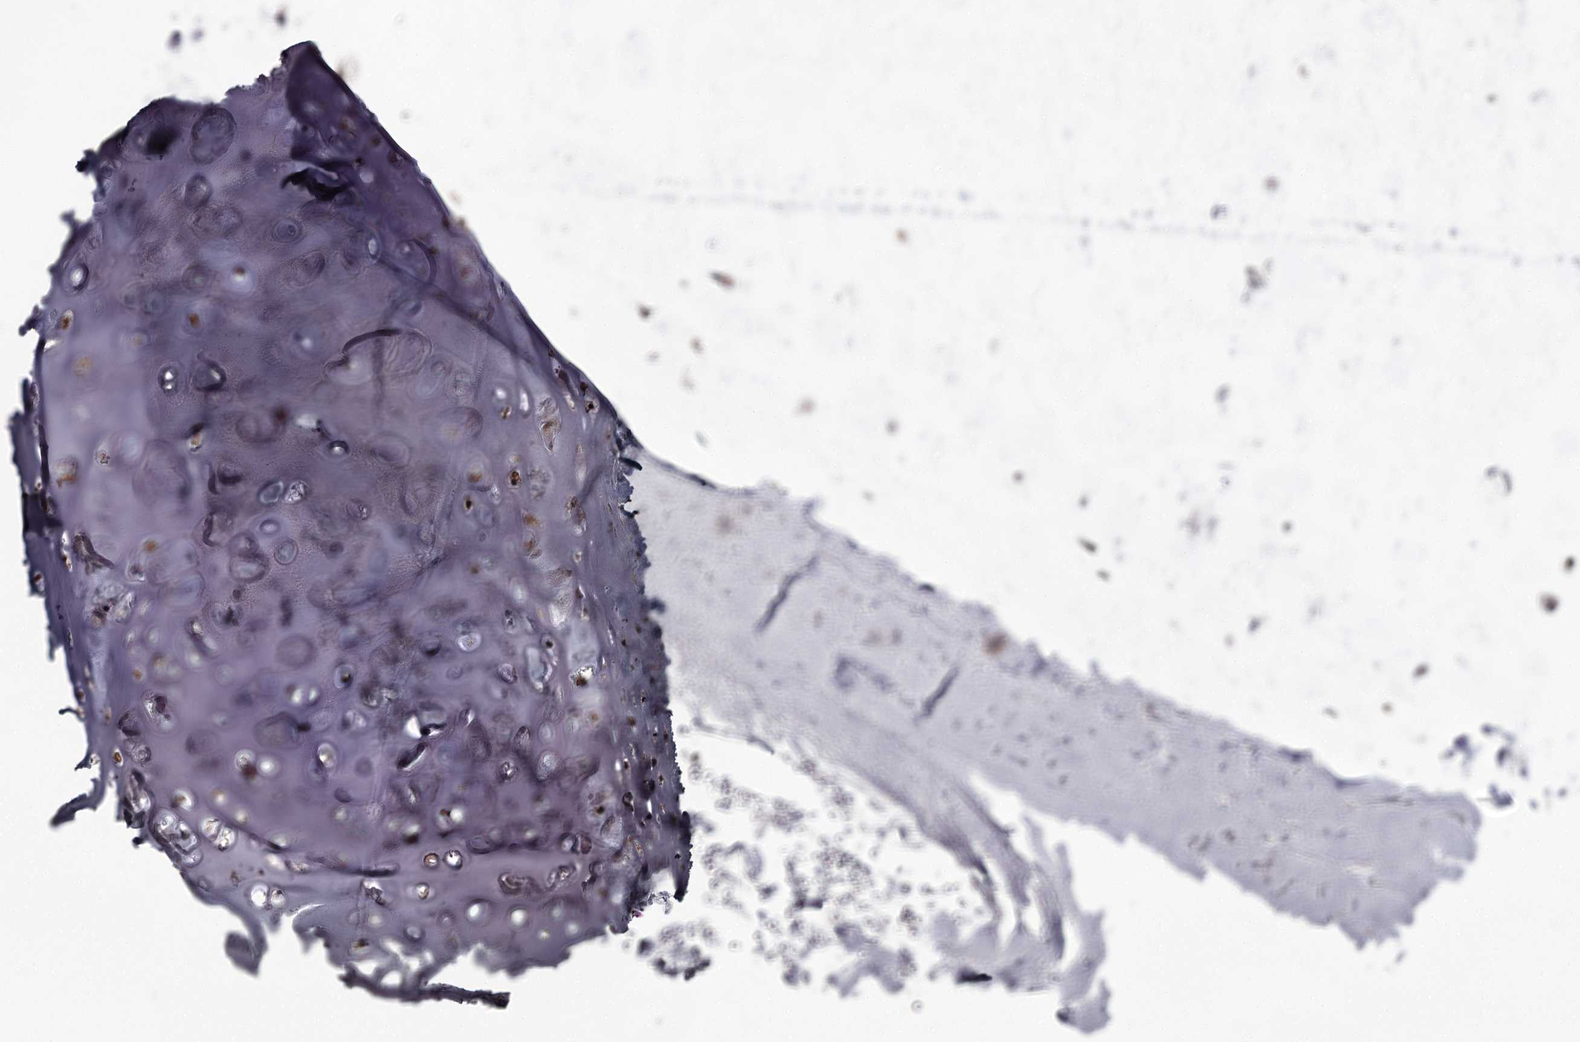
{"staining": {"intensity": "negative", "quantity": "none", "location": "none"}, "tissue": "adipose tissue", "cell_type": "Adipocytes", "image_type": "normal", "snomed": [{"axis": "morphology", "description": "Normal tissue, NOS"}, {"axis": "morphology", "description": "Squamous cell carcinoma, NOS"}, {"axis": "topography", "description": "Lymph node"}, {"axis": "topography", "description": "Bronchus"}, {"axis": "topography", "description": "Lung"}], "caption": "The micrograph shows no staining of adipocytes in normal adipose tissue. (Stains: DAB immunohistochemistry (IHC) with hematoxylin counter stain, Microscopy: brightfield microscopy at high magnification).", "gene": "SLC32A1", "patient": {"sex": "male", "age": 66}}